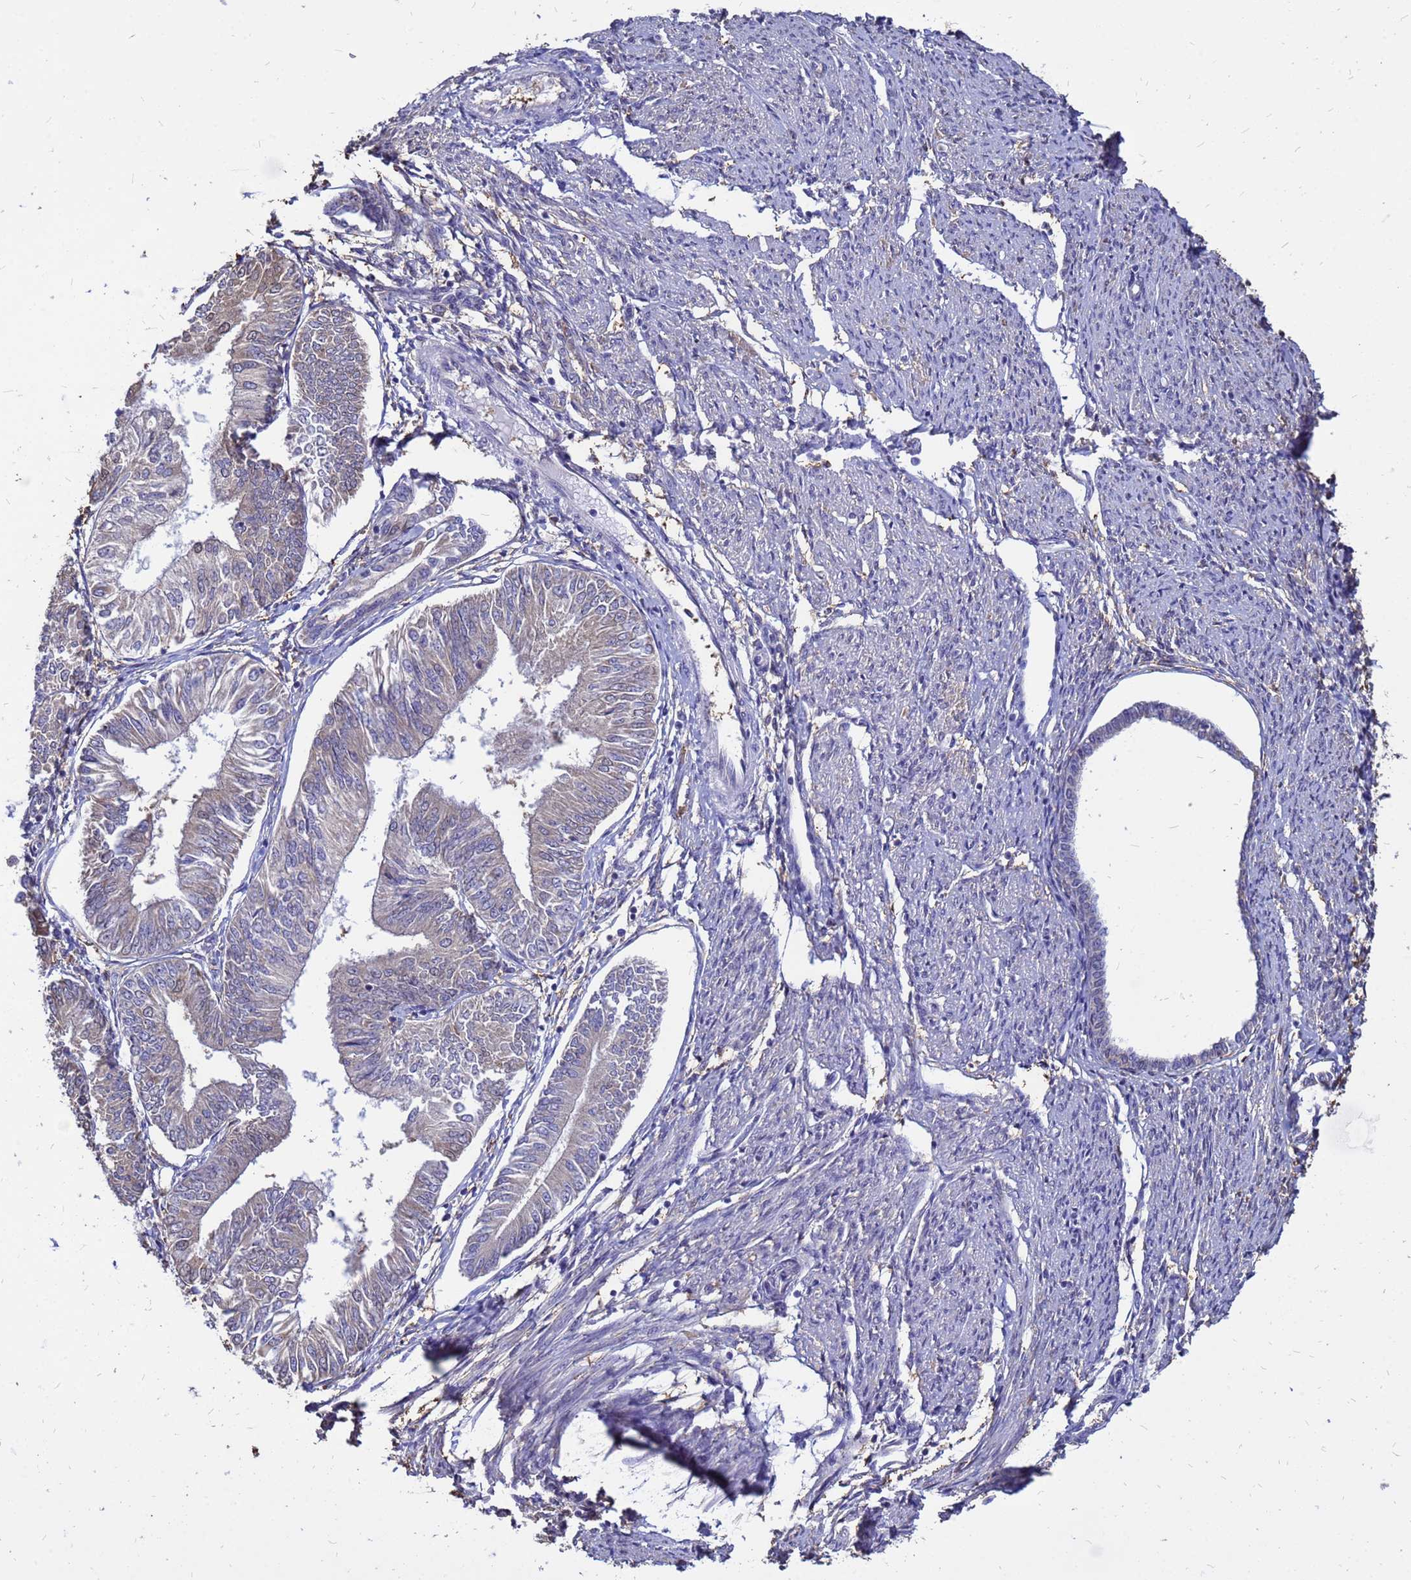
{"staining": {"intensity": "weak", "quantity": "<25%", "location": "cytoplasmic/membranous"}, "tissue": "endometrial cancer", "cell_type": "Tumor cells", "image_type": "cancer", "snomed": [{"axis": "morphology", "description": "Adenocarcinoma, NOS"}, {"axis": "topography", "description": "Endometrium"}], "caption": "This is a photomicrograph of IHC staining of adenocarcinoma (endometrial), which shows no expression in tumor cells.", "gene": "MOB2", "patient": {"sex": "female", "age": 58}}